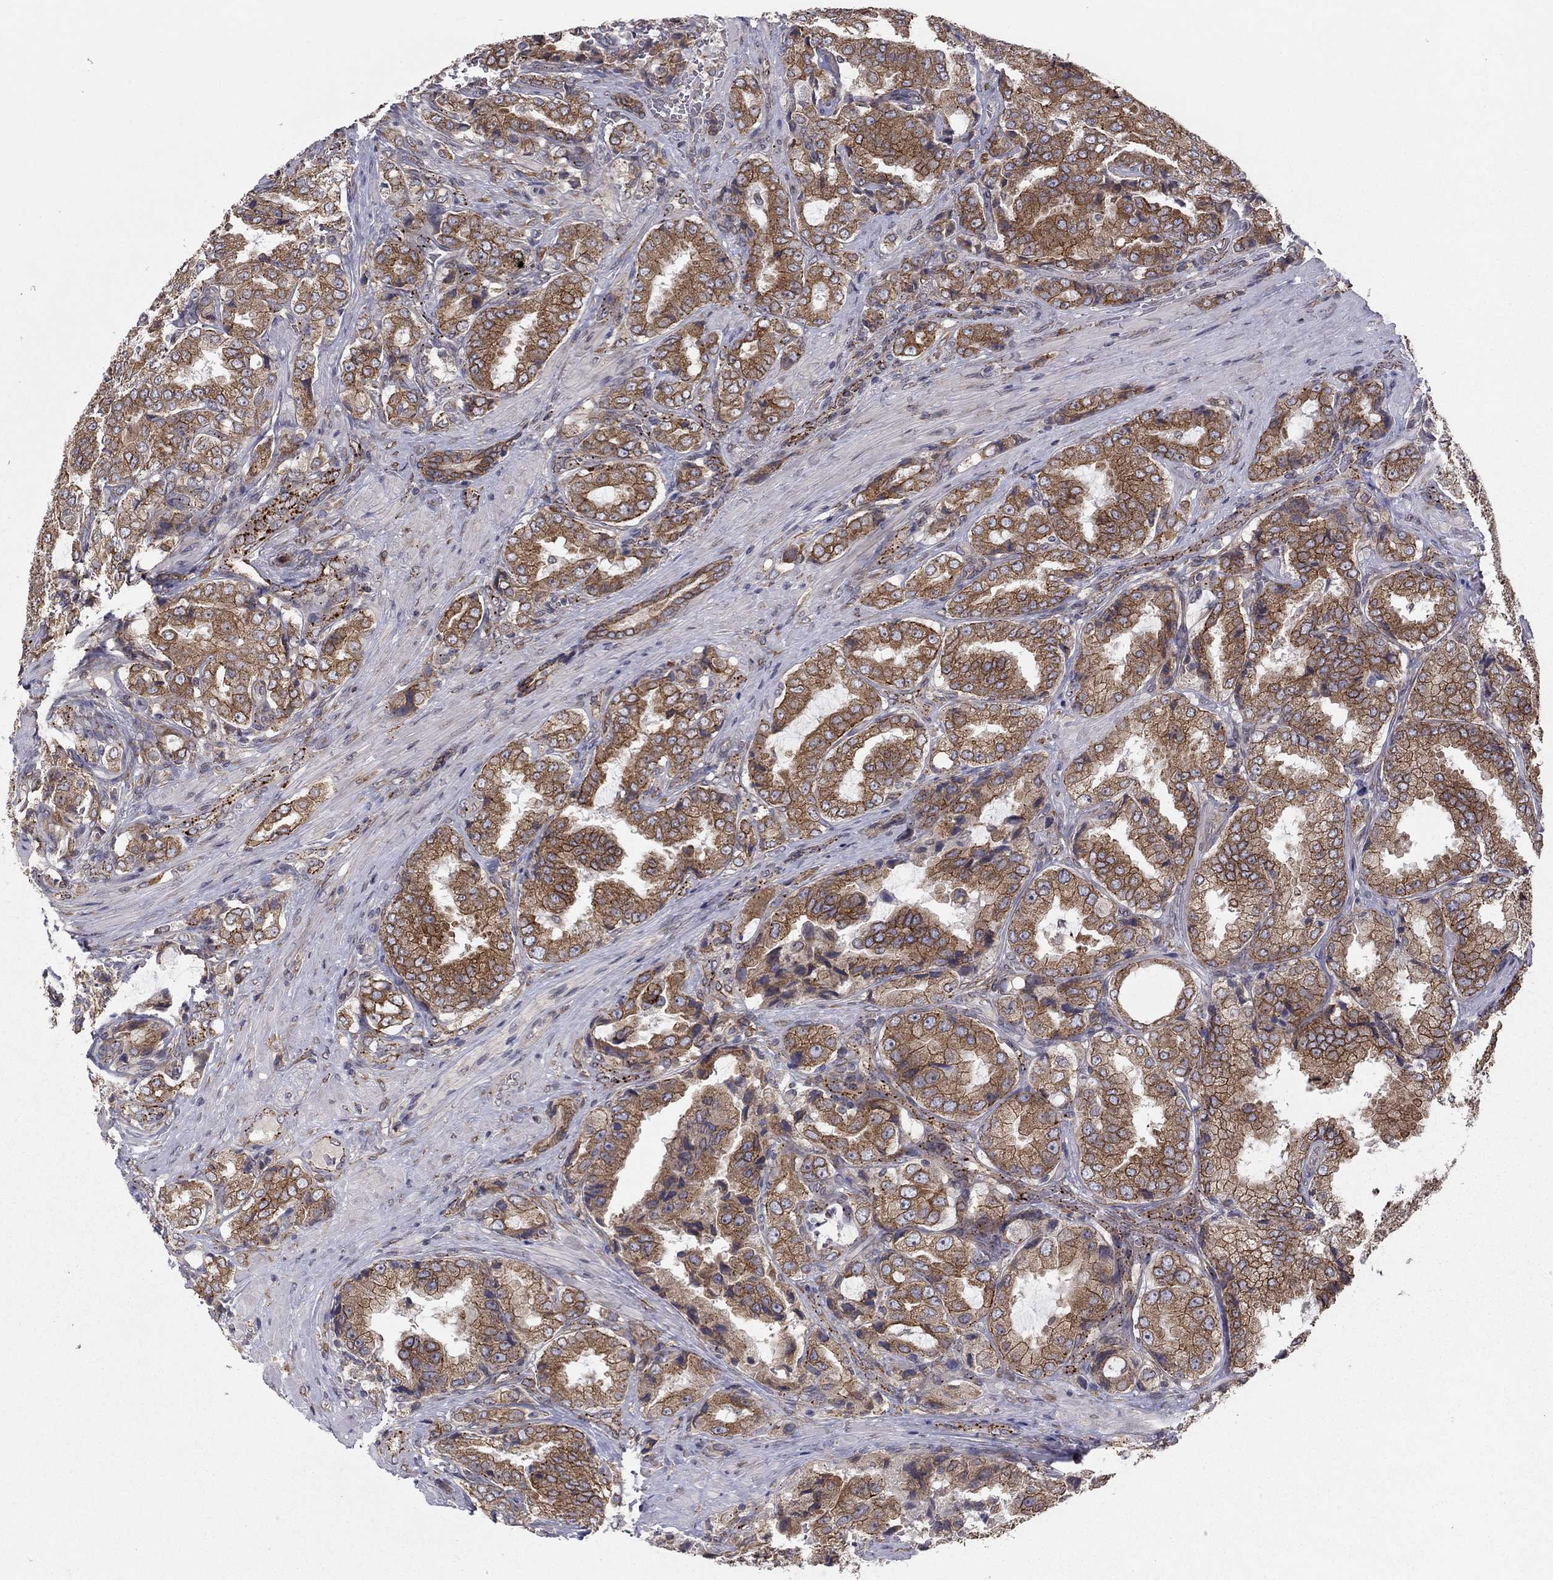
{"staining": {"intensity": "strong", "quantity": ">75%", "location": "cytoplasmic/membranous"}, "tissue": "prostate cancer", "cell_type": "Tumor cells", "image_type": "cancer", "snomed": [{"axis": "morphology", "description": "Adenocarcinoma, NOS"}, {"axis": "topography", "description": "Prostate"}], "caption": "This photomicrograph displays immunohistochemistry (IHC) staining of human adenocarcinoma (prostate), with high strong cytoplasmic/membranous expression in approximately >75% of tumor cells.", "gene": "YIF1A", "patient": {"sex": "male", "age": 65}}